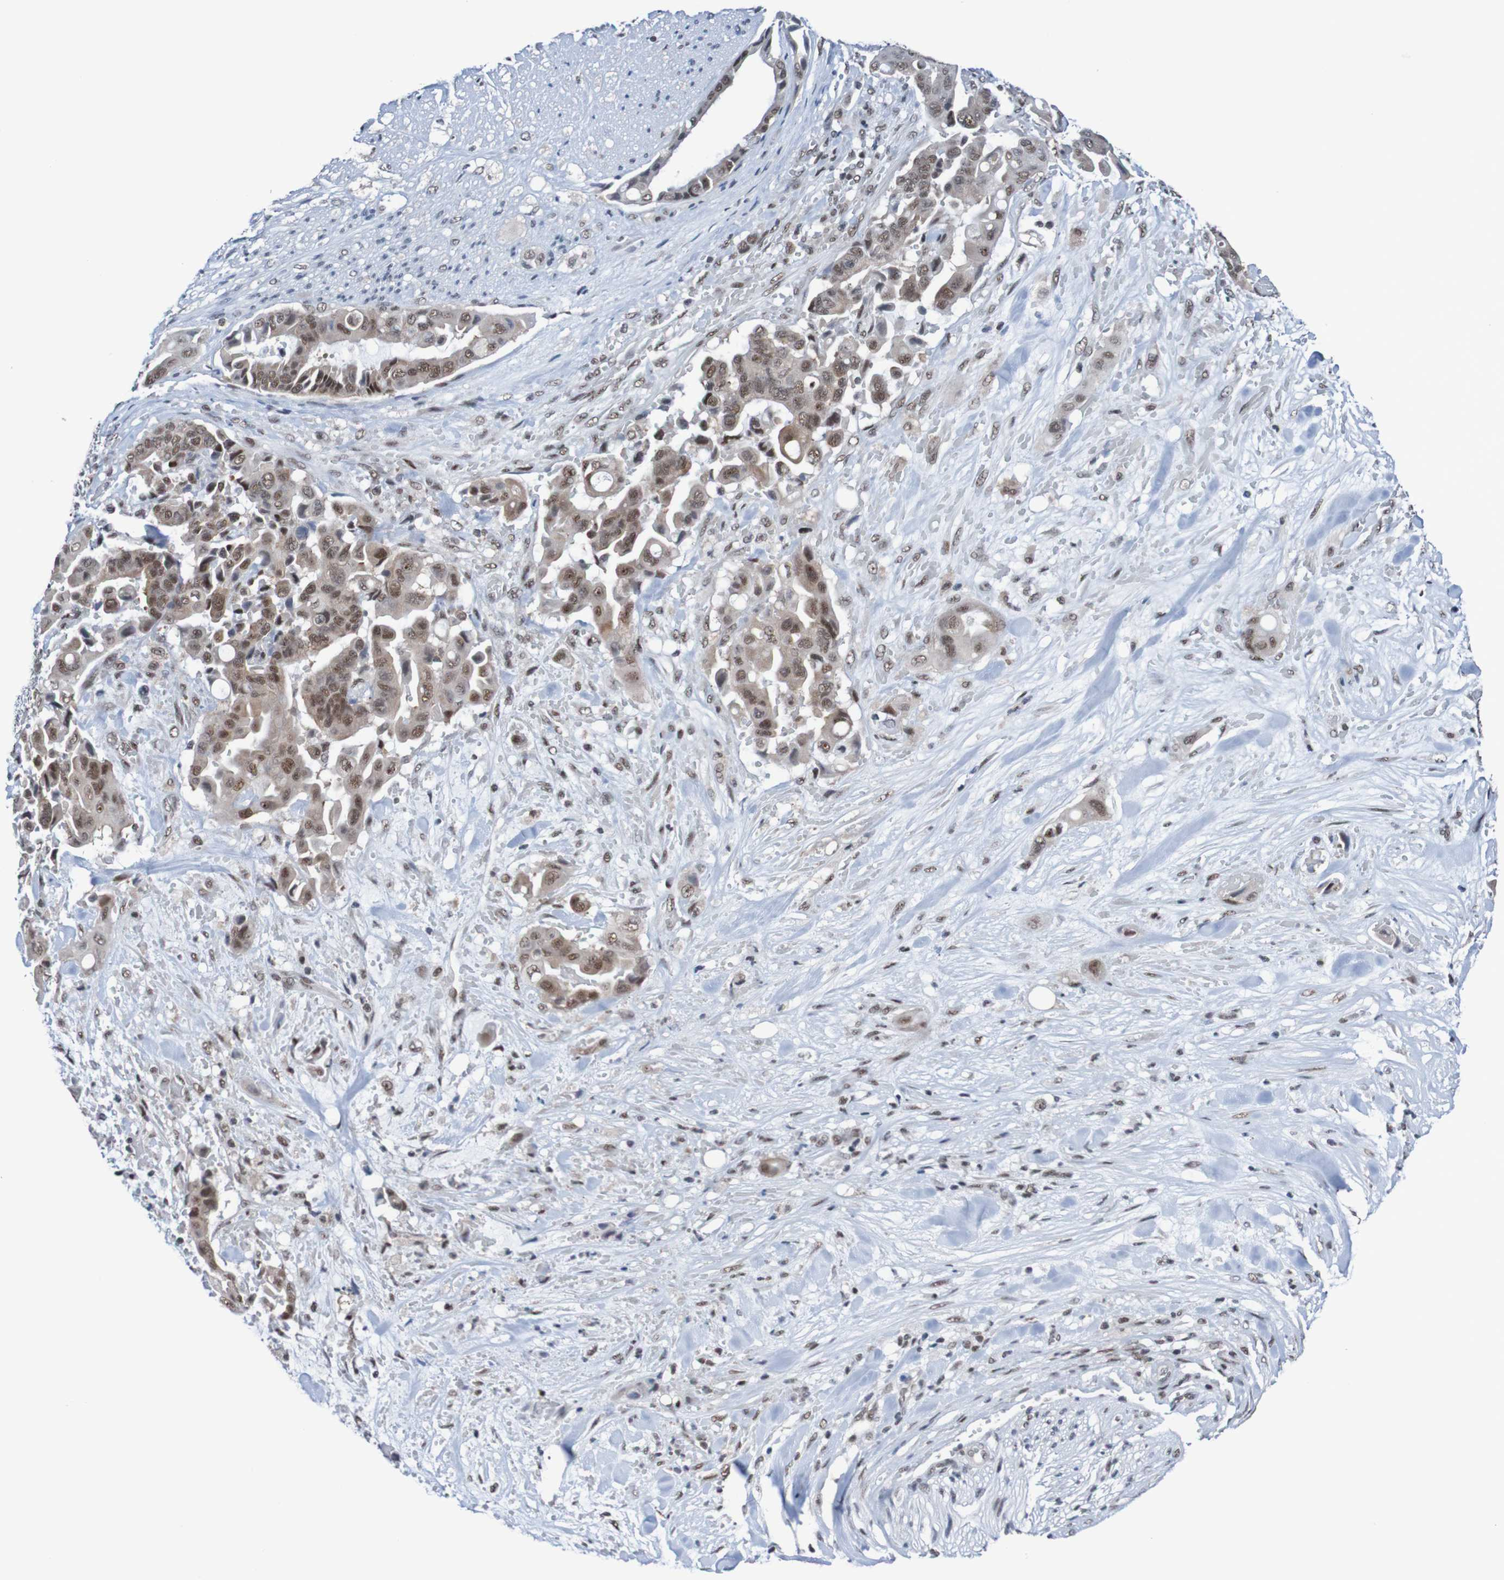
{"staining": {"intensity": "moderate", "quantity": ">75%", "location": "nuclear"}, "tissue": "liver cancer", "cell_type": "Tumor cells", "image_type": "cancer", "snomed": [{"axis": "morphology", "description": "Cholangiocarcinoma"}, {"axis": "topography", "description": "Liver"}], "caption": "This is an image of IHC staining of liver cancer (cholangiocarcinoma), which shows moderate expression in the nuclear of tumor cells.", "gene": "CDC5L", "patient": {"sex": "female", "age": 61}}